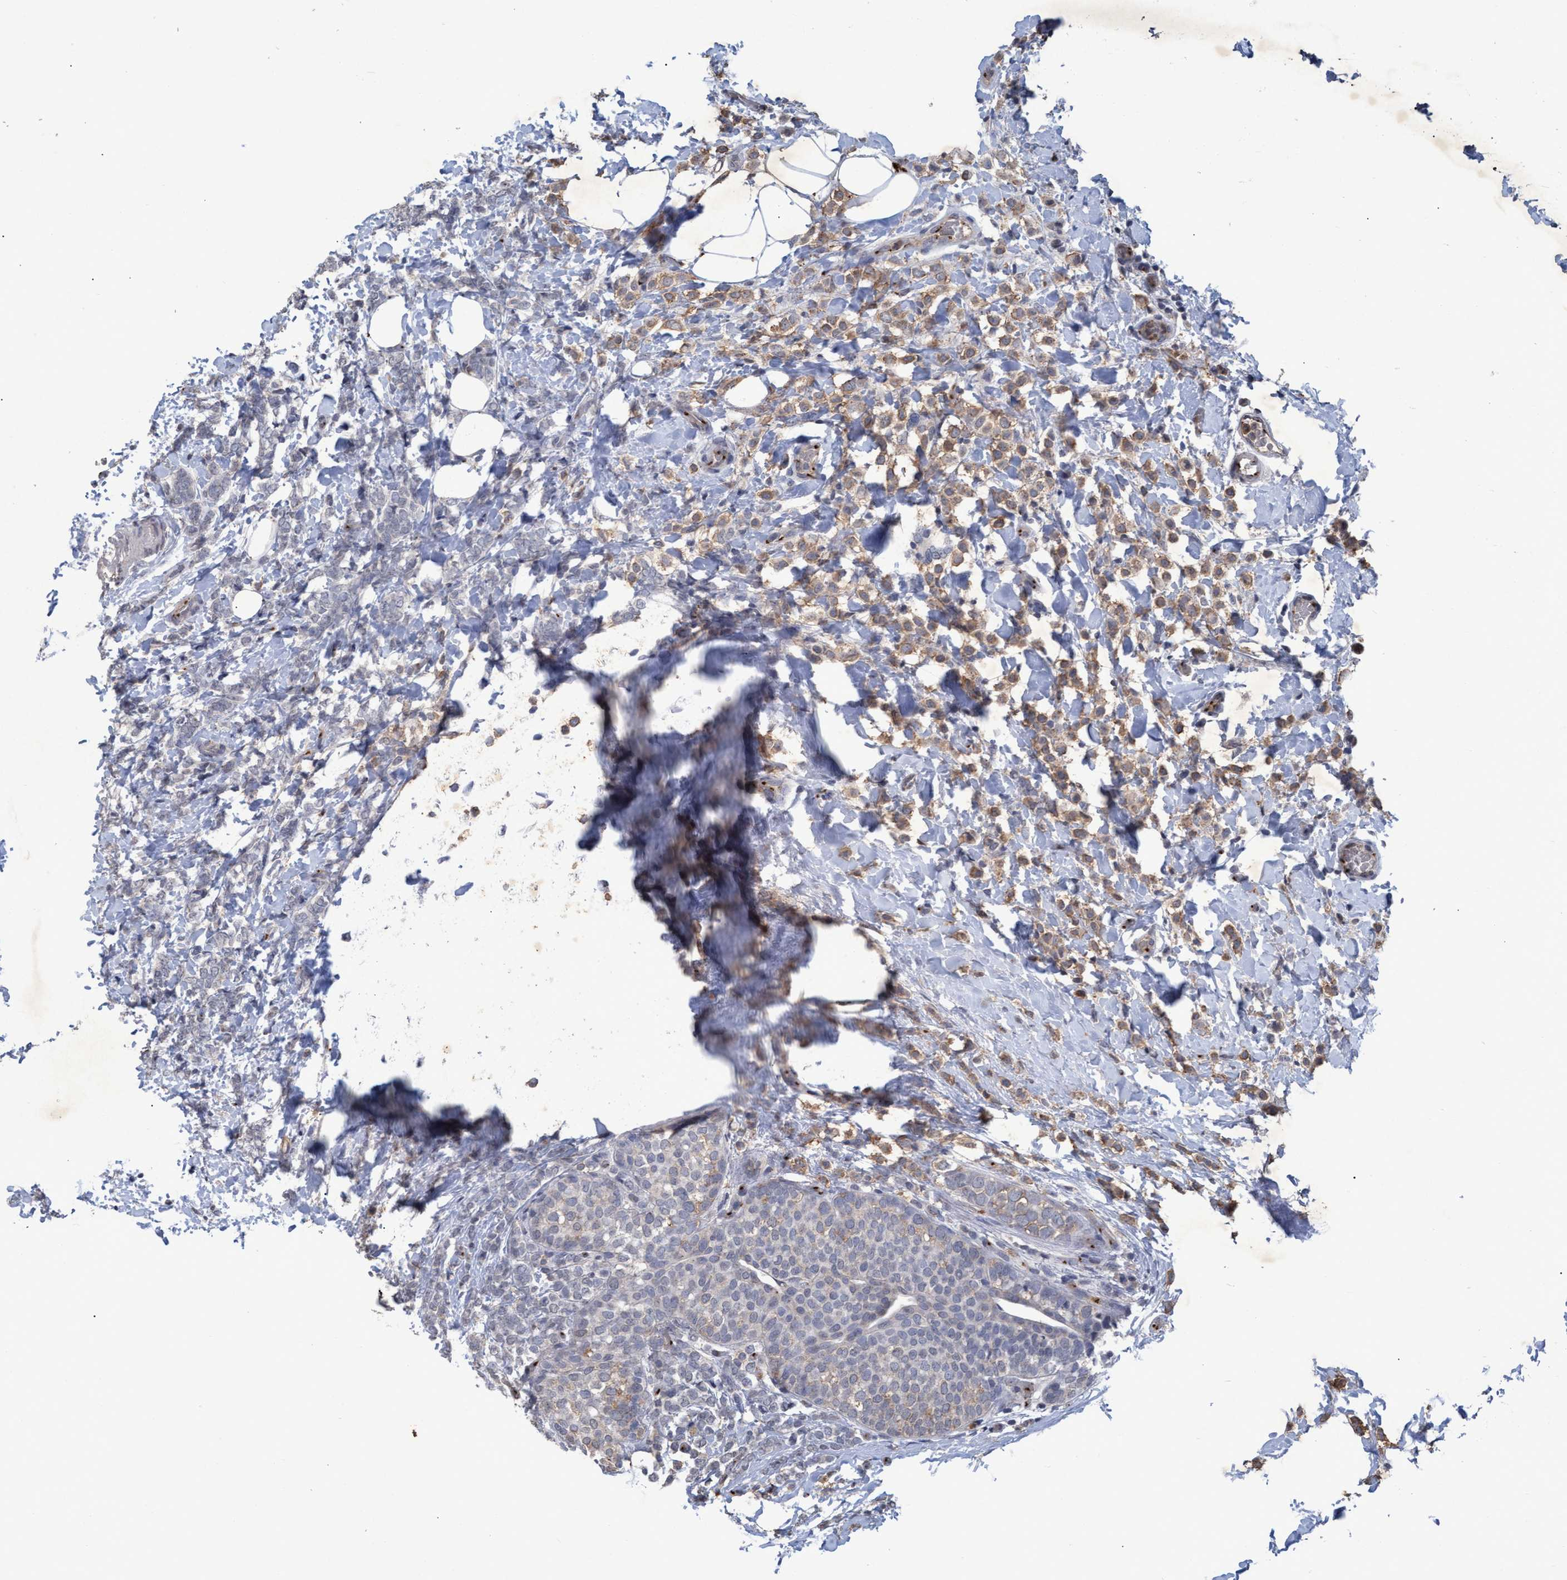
{"staining": {"intensity": "weak", "quantity": "25%-75%", "location": "cytoplasmic/membranous"}, "tissue": "breast cancer", "cell_type": "Tumor cells", "image_type": "cancer", "snomed": [{"axis": "morphology", "description": "Lobular carcinoma"}, {"axis": "topography", "description": "Breast"}], "caption": "This is a histology image of immunohistochemistry (IHC) staining of breast cancer, which shows weak positivity in the cytoplasmic/membranous of tumor cells.", "gene": "GALC", "patient": {"sex": "female", "age": 50}}